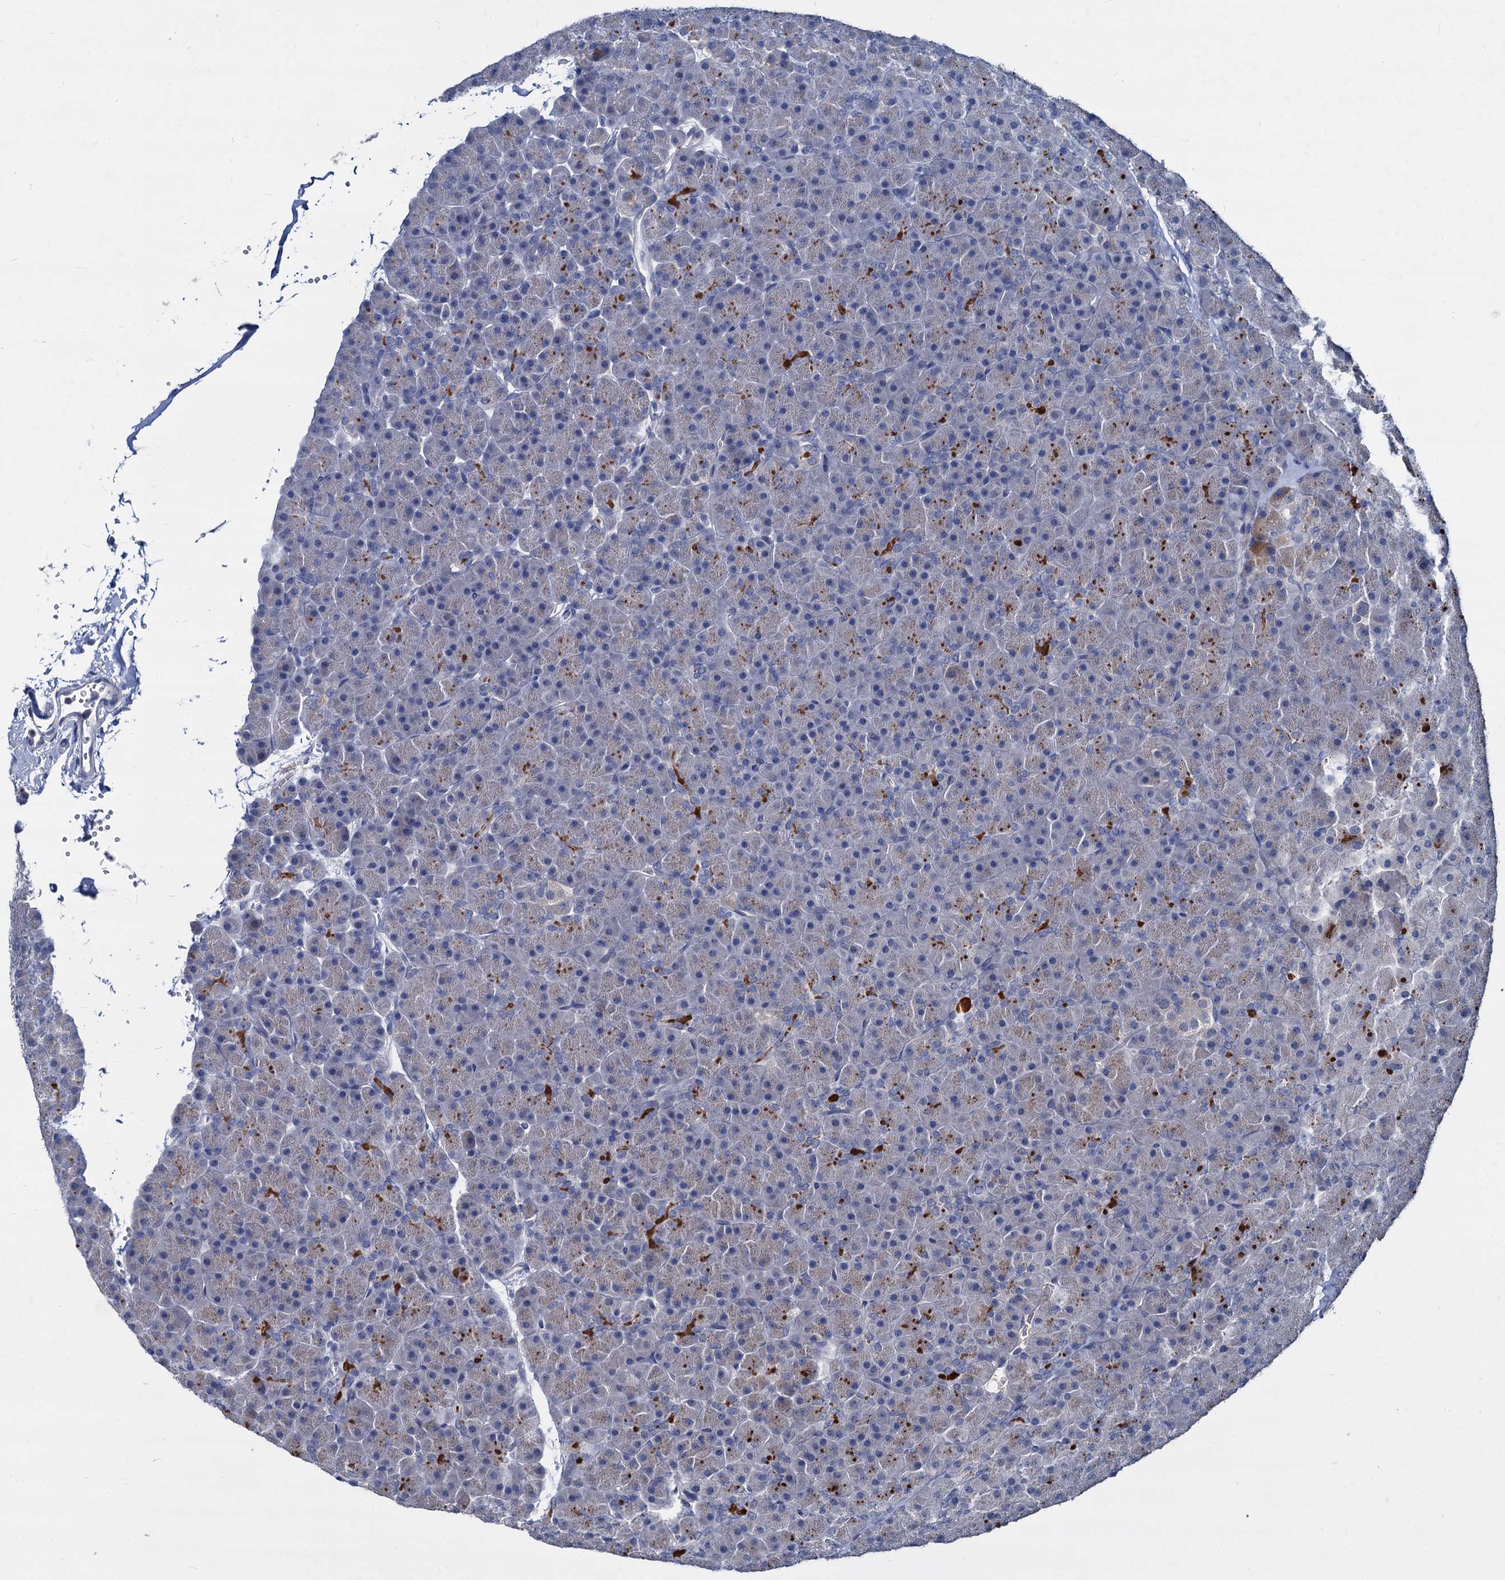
{"staining": {"intensity": "moderate", "quantity": "<25%", "location": "cytoplasmic/membranous"}, "tissue": "pancreas", "cell_type": "Exocrine glandular cells", "image_type": "normal", "snomed": [{"axis": "morphology", "description": "Normal tissue, NOS"}, {"axis": "topography", "description": "Pancreas"}], "caption": "Protein staining reveals moderate cytoplasmic/membranous staining in about <25% of exocrine glandular cells in benign pancreas.", "gene": "CCDC184", "patient": {"sex": "male", "age": 36}}